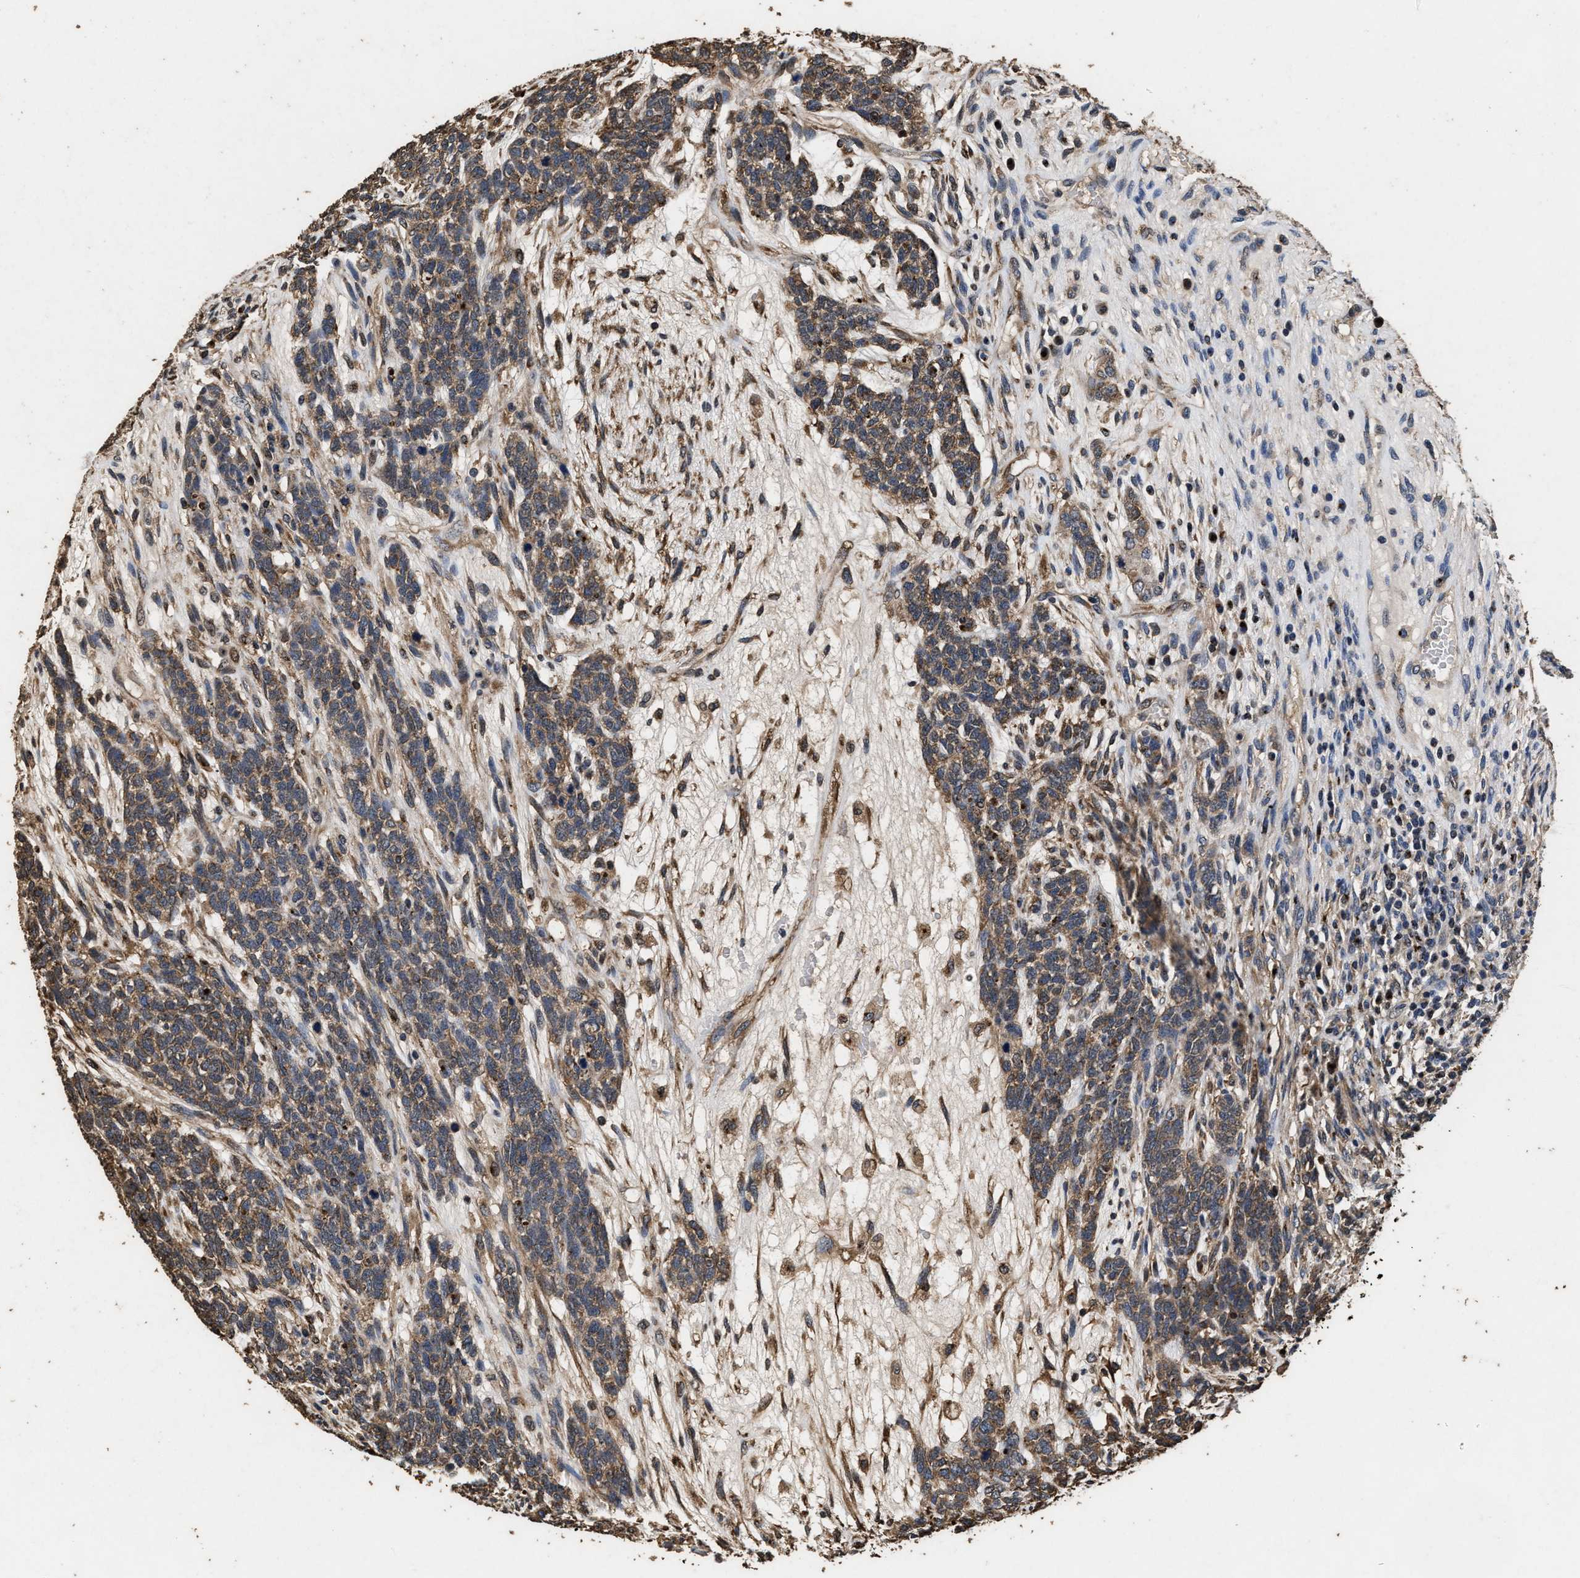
{"staining": {"intensity": "moderate", "quantity": ">75%", "location": "cytoplasmic/membranous"}, "tissue": "testis cancer", "cell_type": "Tumor cells", "image_type": "cancer", "snomed": [{"axis": "morphology", "description": "Seminoma, NOS"}, {"axis": "topography", "description": "Testis"}], "caption": "Testis cancer (seminoma) stained with immunohistochemistry shows moderate cytoplasmic/membranous staining in approximately >75% of tumor cells. Using DAB (brown) and hematoxylin (blue) stains, captured at high magnification using brightfield microscopy.", "gene": "TPST2", "patient": {"sex": "male", "age": 28}}